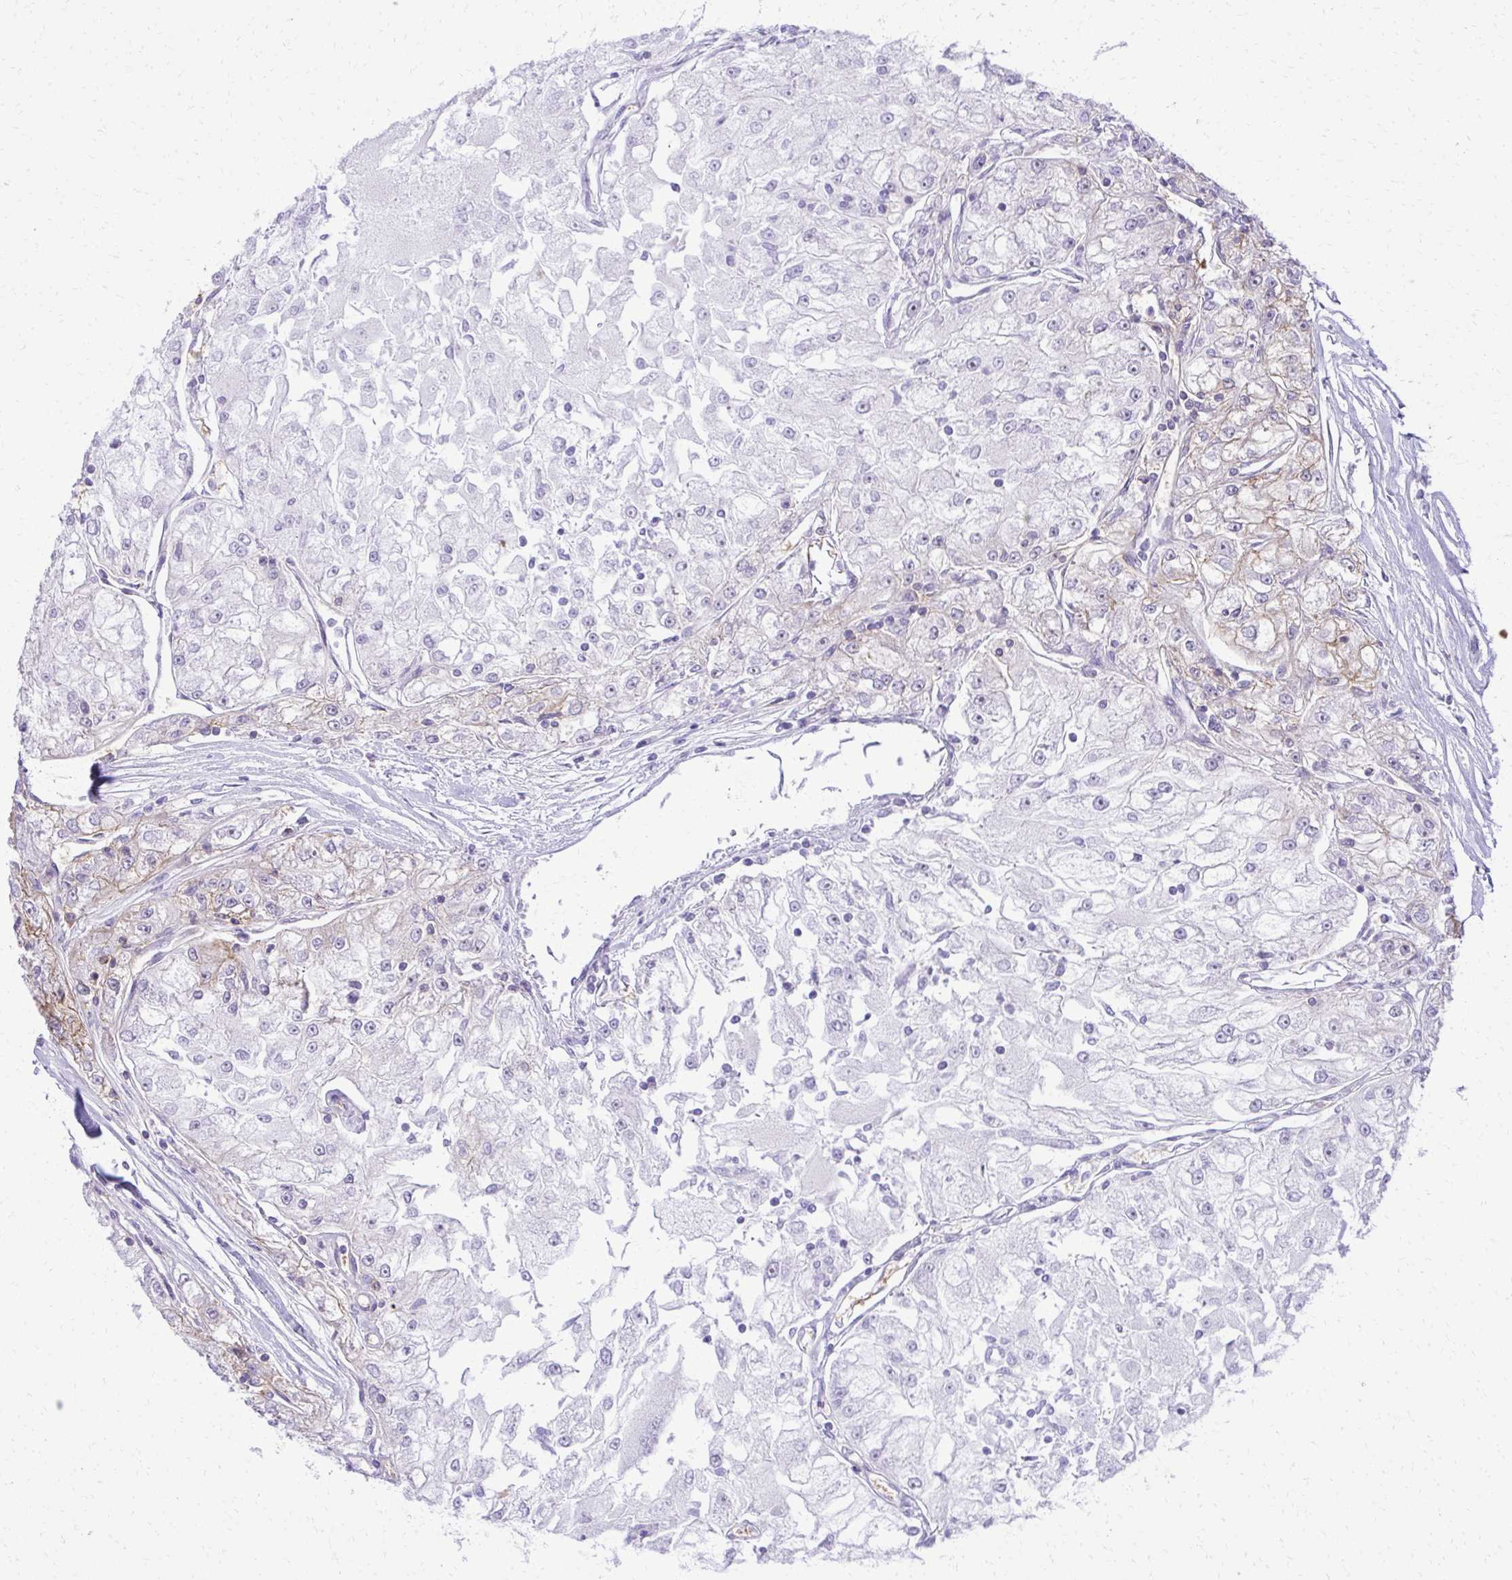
{"staining": {"intensity": "moderate", "quantity": "<25%", "location": "cytoplasmic/membranous"}, "tissue": "renal cancer", "cell_type": "Tumor cells", "image_type": "cancer", "snomed": [{"axis": "morphology", "description": "Adenocarcinoma, NOS"}, {"axis": "topography", "description": "Kidney"}], "caption": "Human renal cancer stained for a protein (brown) shows moderate cytoplasmic/membranous positive positivity in approximately <25% of tumor cells.", "gene": "PITPNM3", "patient": {"sex": "female", "age": 72}}